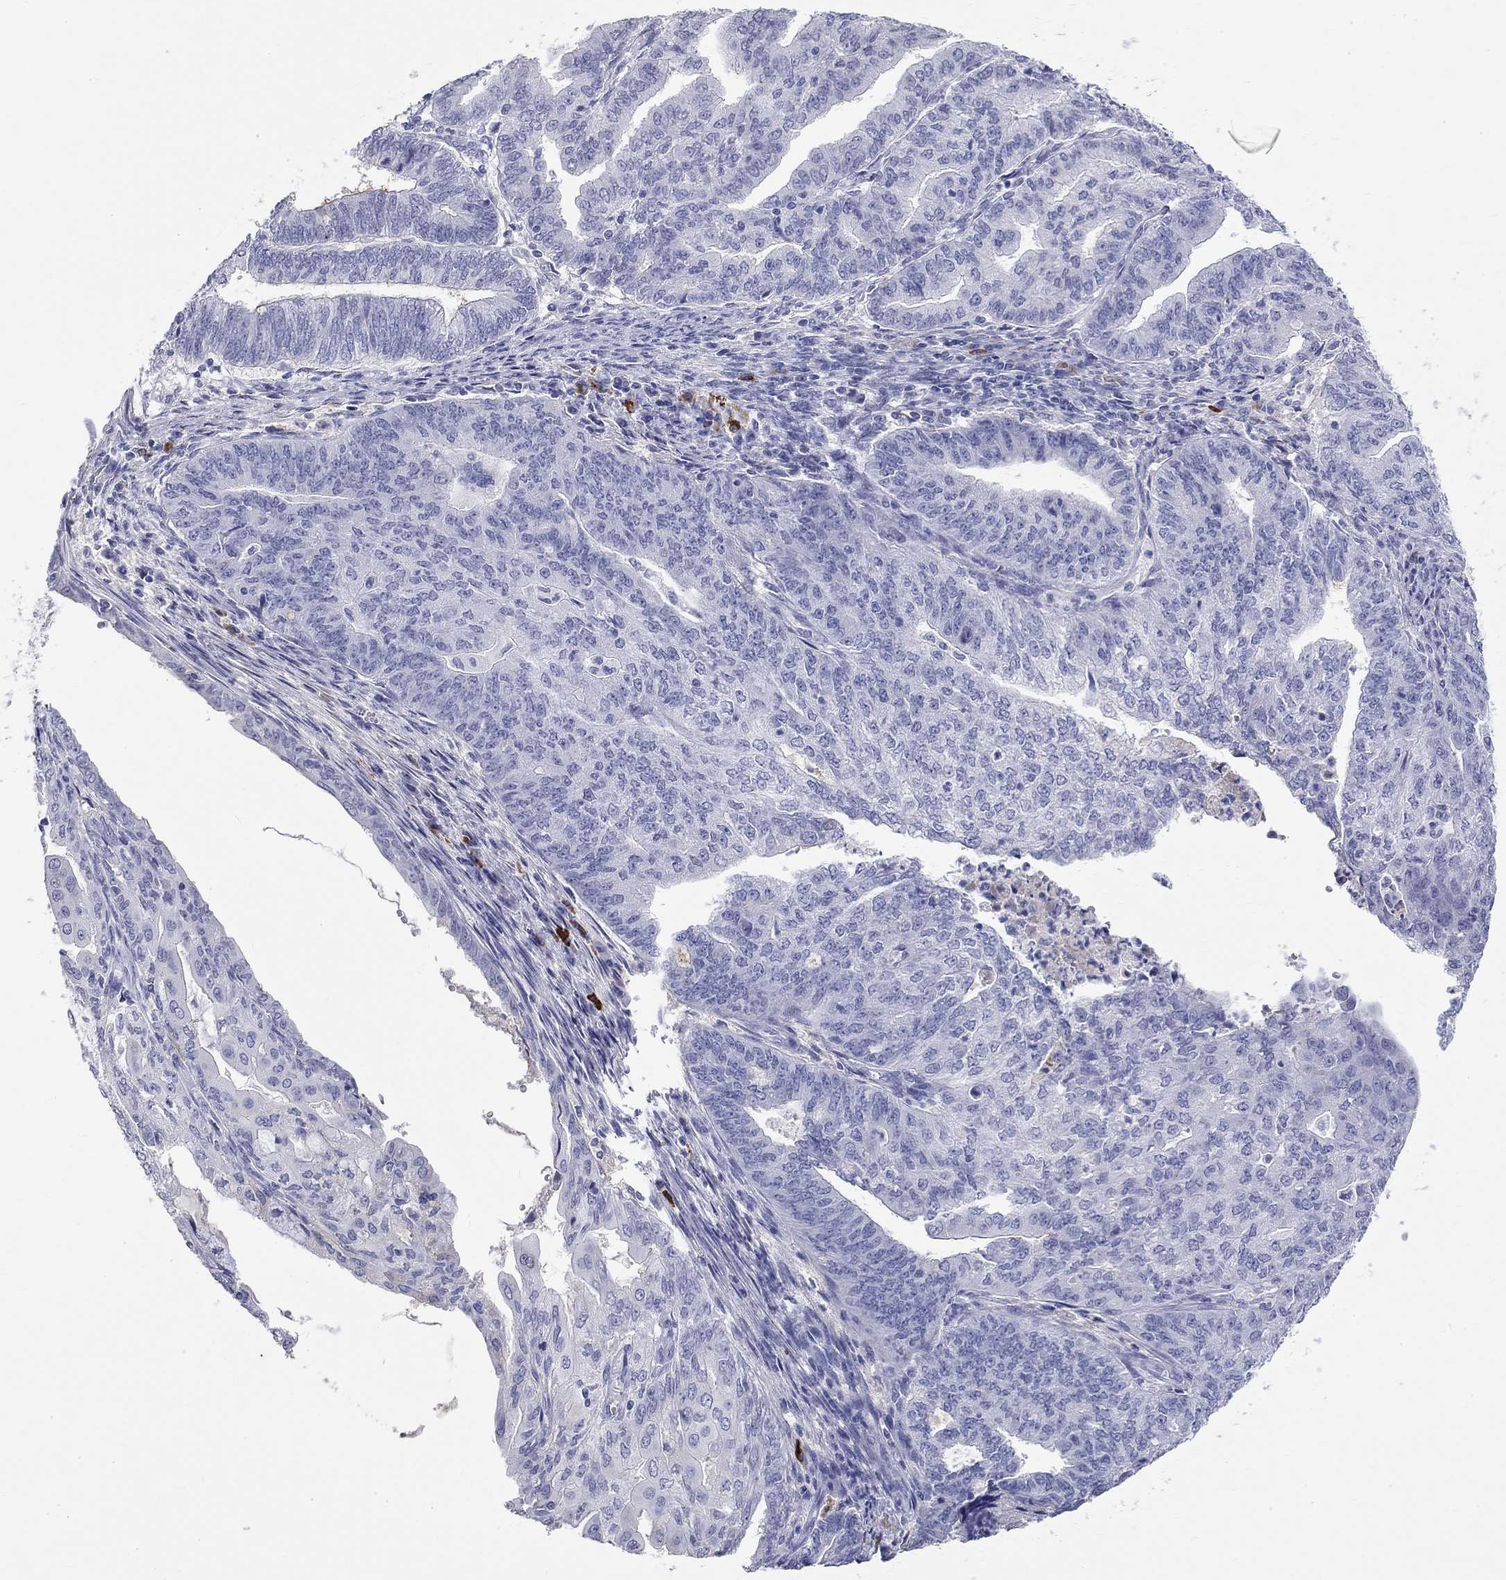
{"staining": {"intensity": "negative", "quantity": "none", "location": "none"}, "tissue": "endometrial cancer", "cell_type": "Tumor cells", "image_type": "cancer", "snomed": [{"axis": "morphology", "description": "Adenocarcinoma, NOS"}, {"axis": "topography", "description": "Endometrium"}], "caption": "Tumor cells are negative for protein expression in human endometrial adenocarcinoma.", "gene": "PHOX2B", "patient": {"sex": "female", "age": 82}}